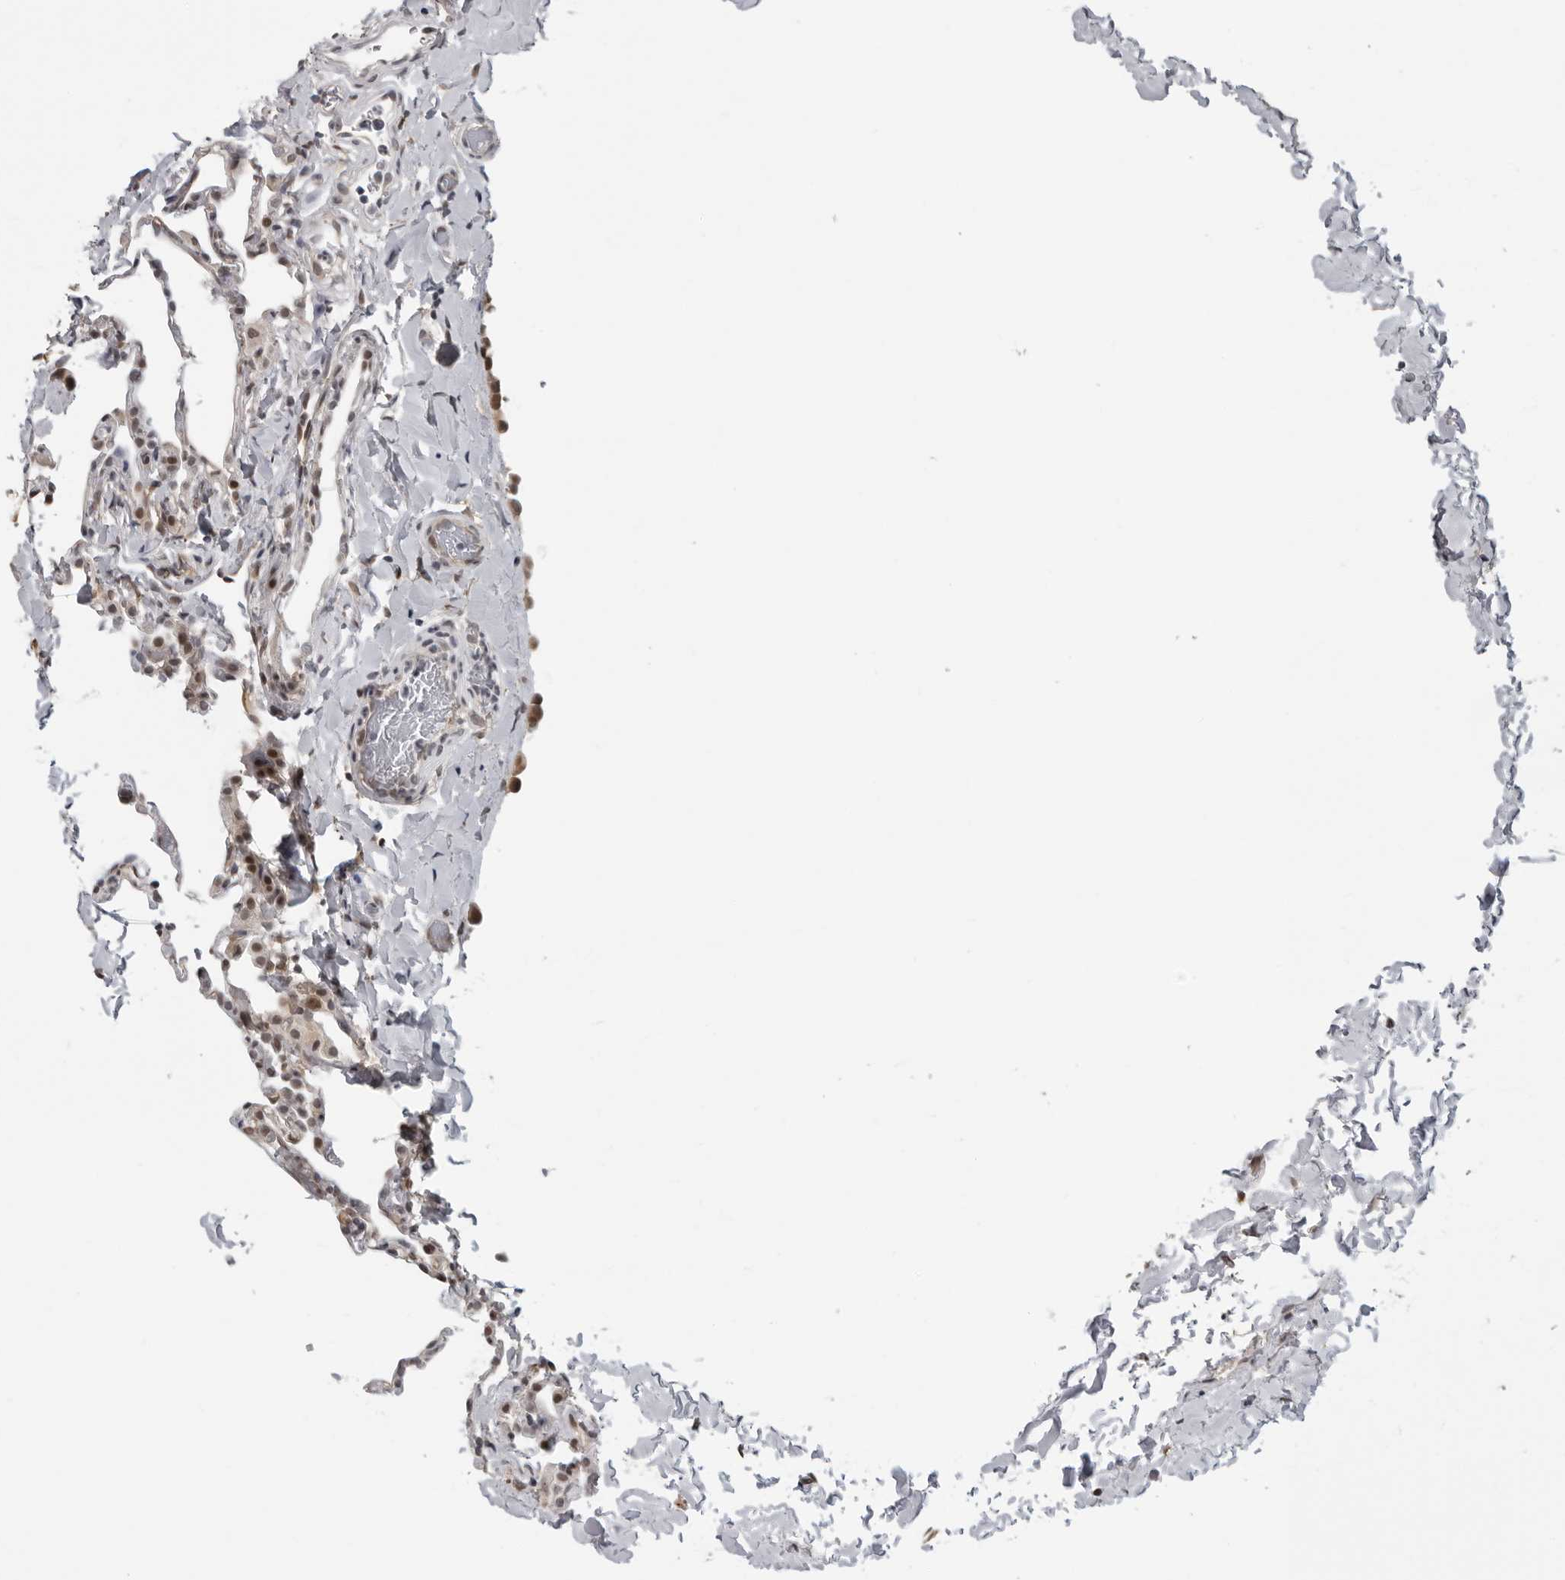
{"staining": {"intensity": "negative", "quantity": "none", "location": "none"}, "tissue": "lung", "cell_type": "Alveolar cells", "image_type": "normal", "snomed": [{"axis": "morphology", "description": "Normal tissue, NOS"}, {"axis": "topography", "description": "Lung"}], "caption": "The image exhibits no significant positivity in alveolar cells of lung.", "gene": "MAF", "patient": {"sex": "male", "age": 20}}